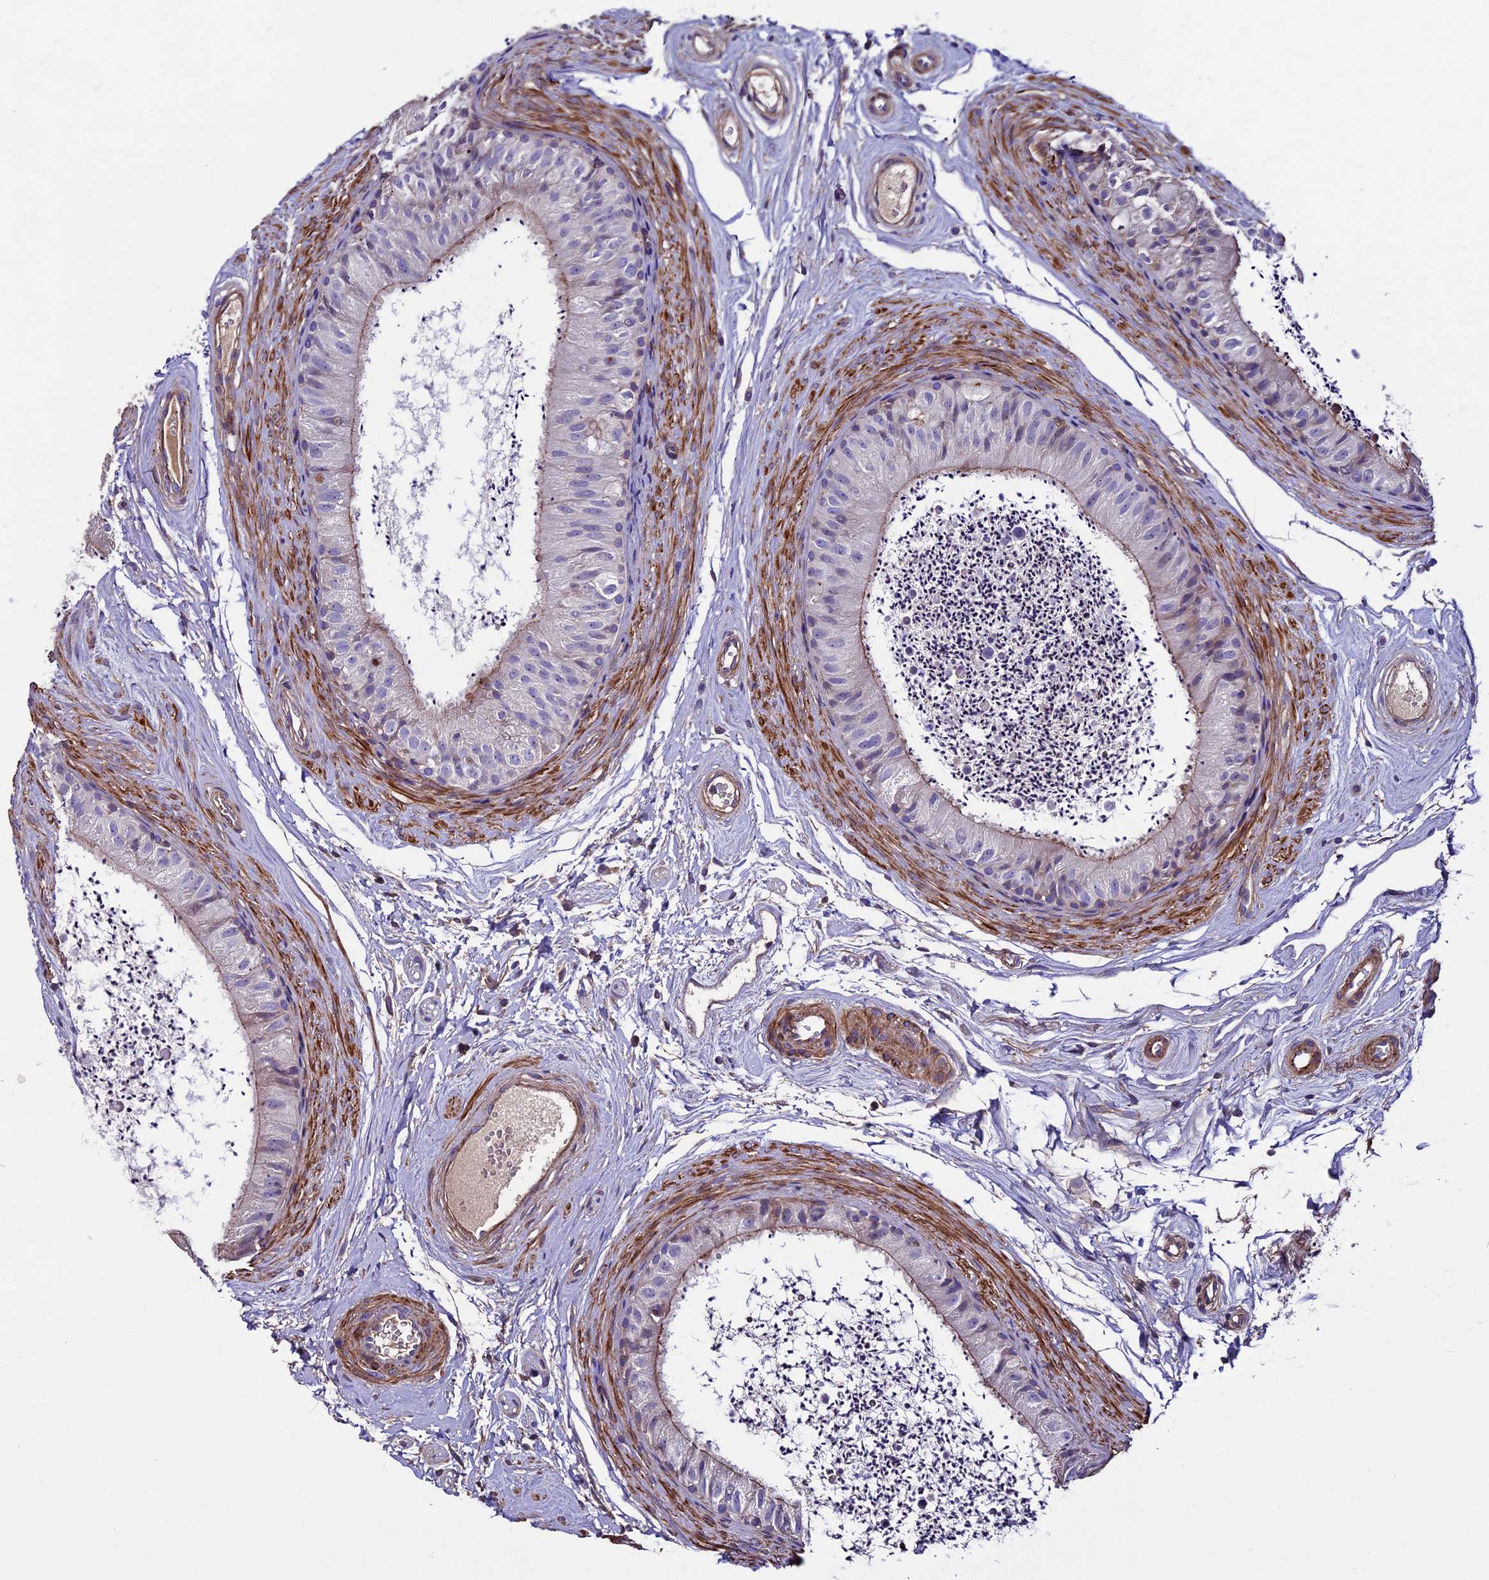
{"staining": {"intensity": "weak", "quantity": "<25%", "location": "cytoplasmic/membranous"}, "tissue": "epididymis", "cell_type": "Glandular cells", "image_type": "normal", "snomed": [{"axis": "morphology", "description": "Normal tissue, NOS"}, {"axis": "topography", "description": "Epididymis"}], "caption": "Glandular cells are negative for protein expression in benign human epididymis.", "gene": "EVA1B", "patient": {"sex": "male", "age": 56}}